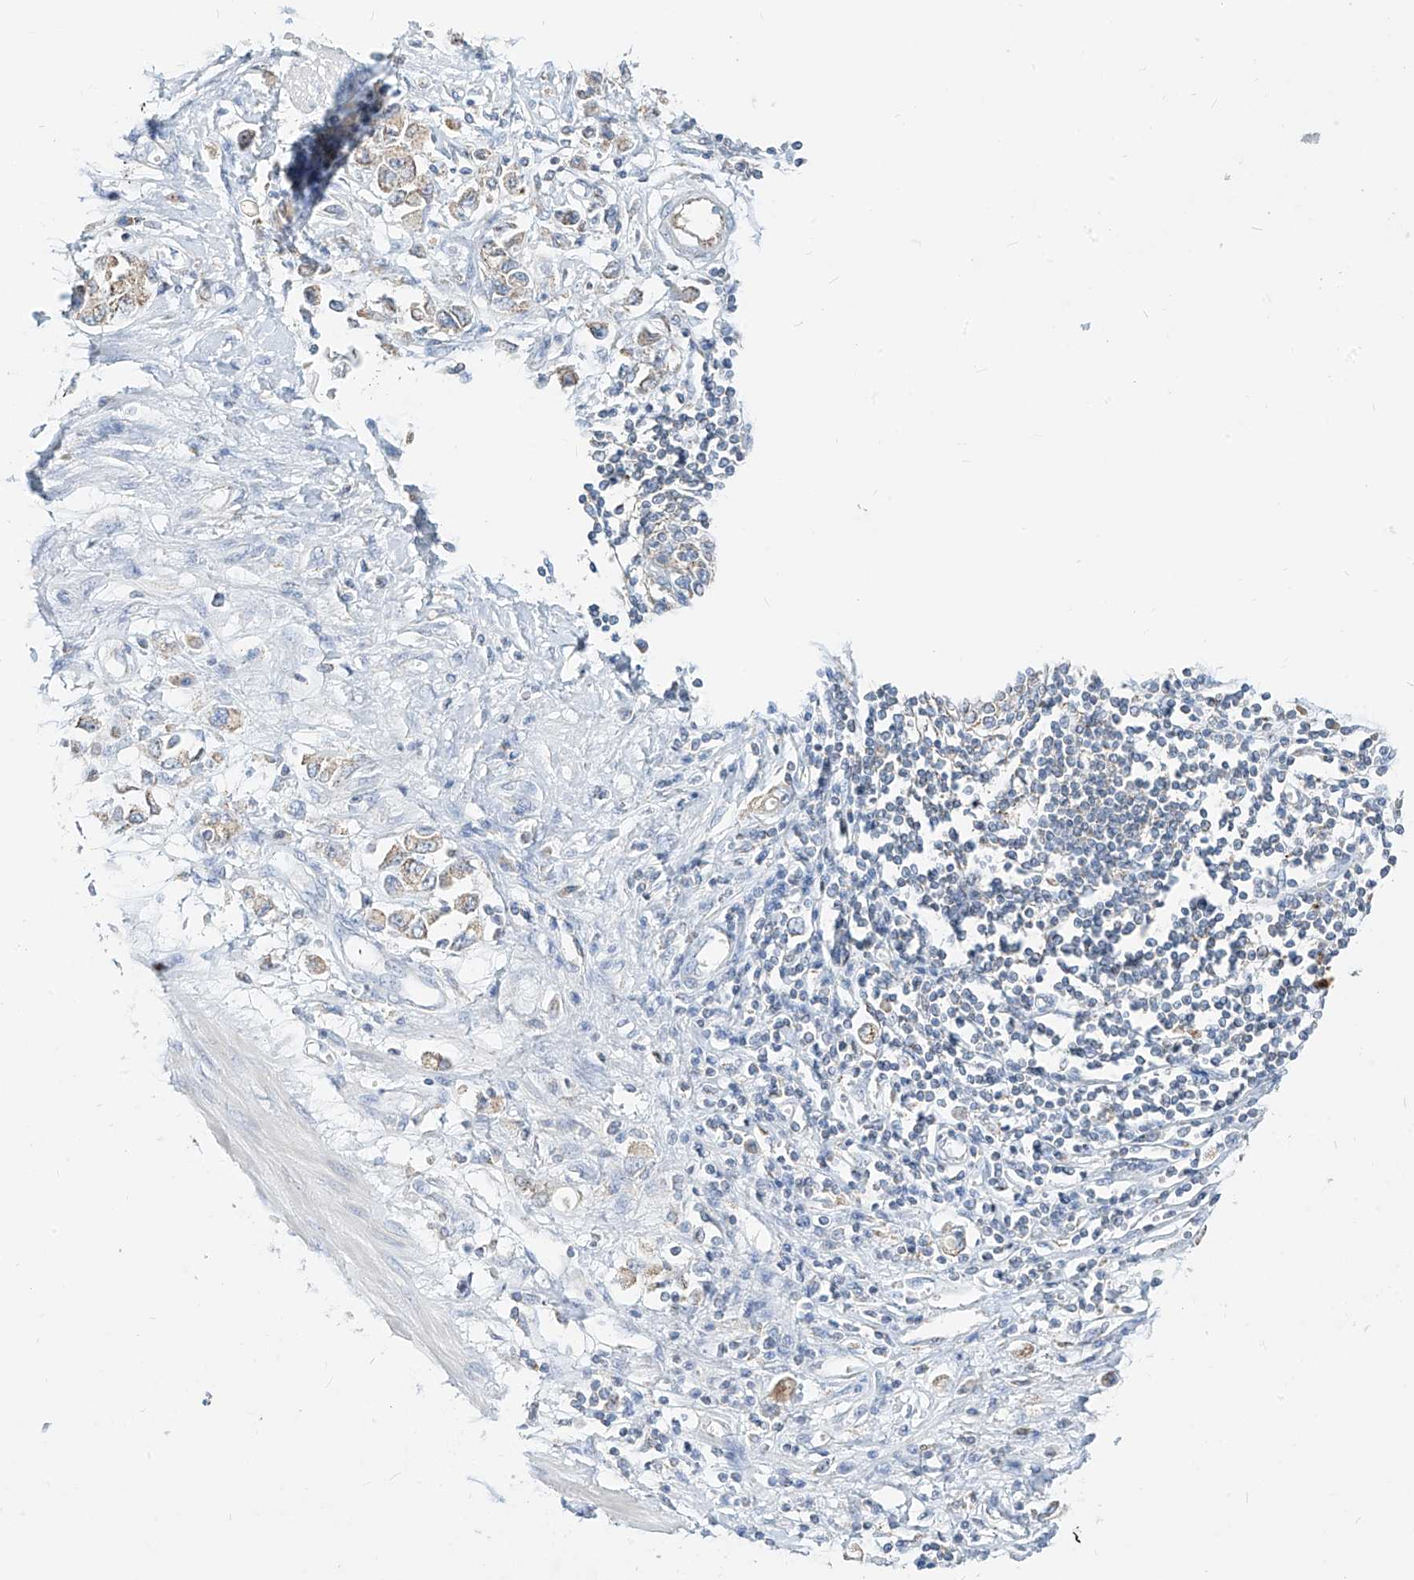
{"staining": {"intensity": "weak", "quantity": "<25%", "location": "cytoplasmic/membranous"}, "tissue": "stomach cancer", "cell_type": "Tumor cells", "image_type": "cancer", "snomed": [{"axis": "morphology", "description": "Adenocarcinoma, NOS"}, {"axis": "topography", "description": "Stomach"}], "caption": "DAB immunohistochemical staining of human adenocarcinoma (stomach) demonstrates no significant positivity in tumor cells. (DAB IHC with hematoxylin counter stain).", "gene": "RASA2", "patient": {"sex": "female", "age": 76}}